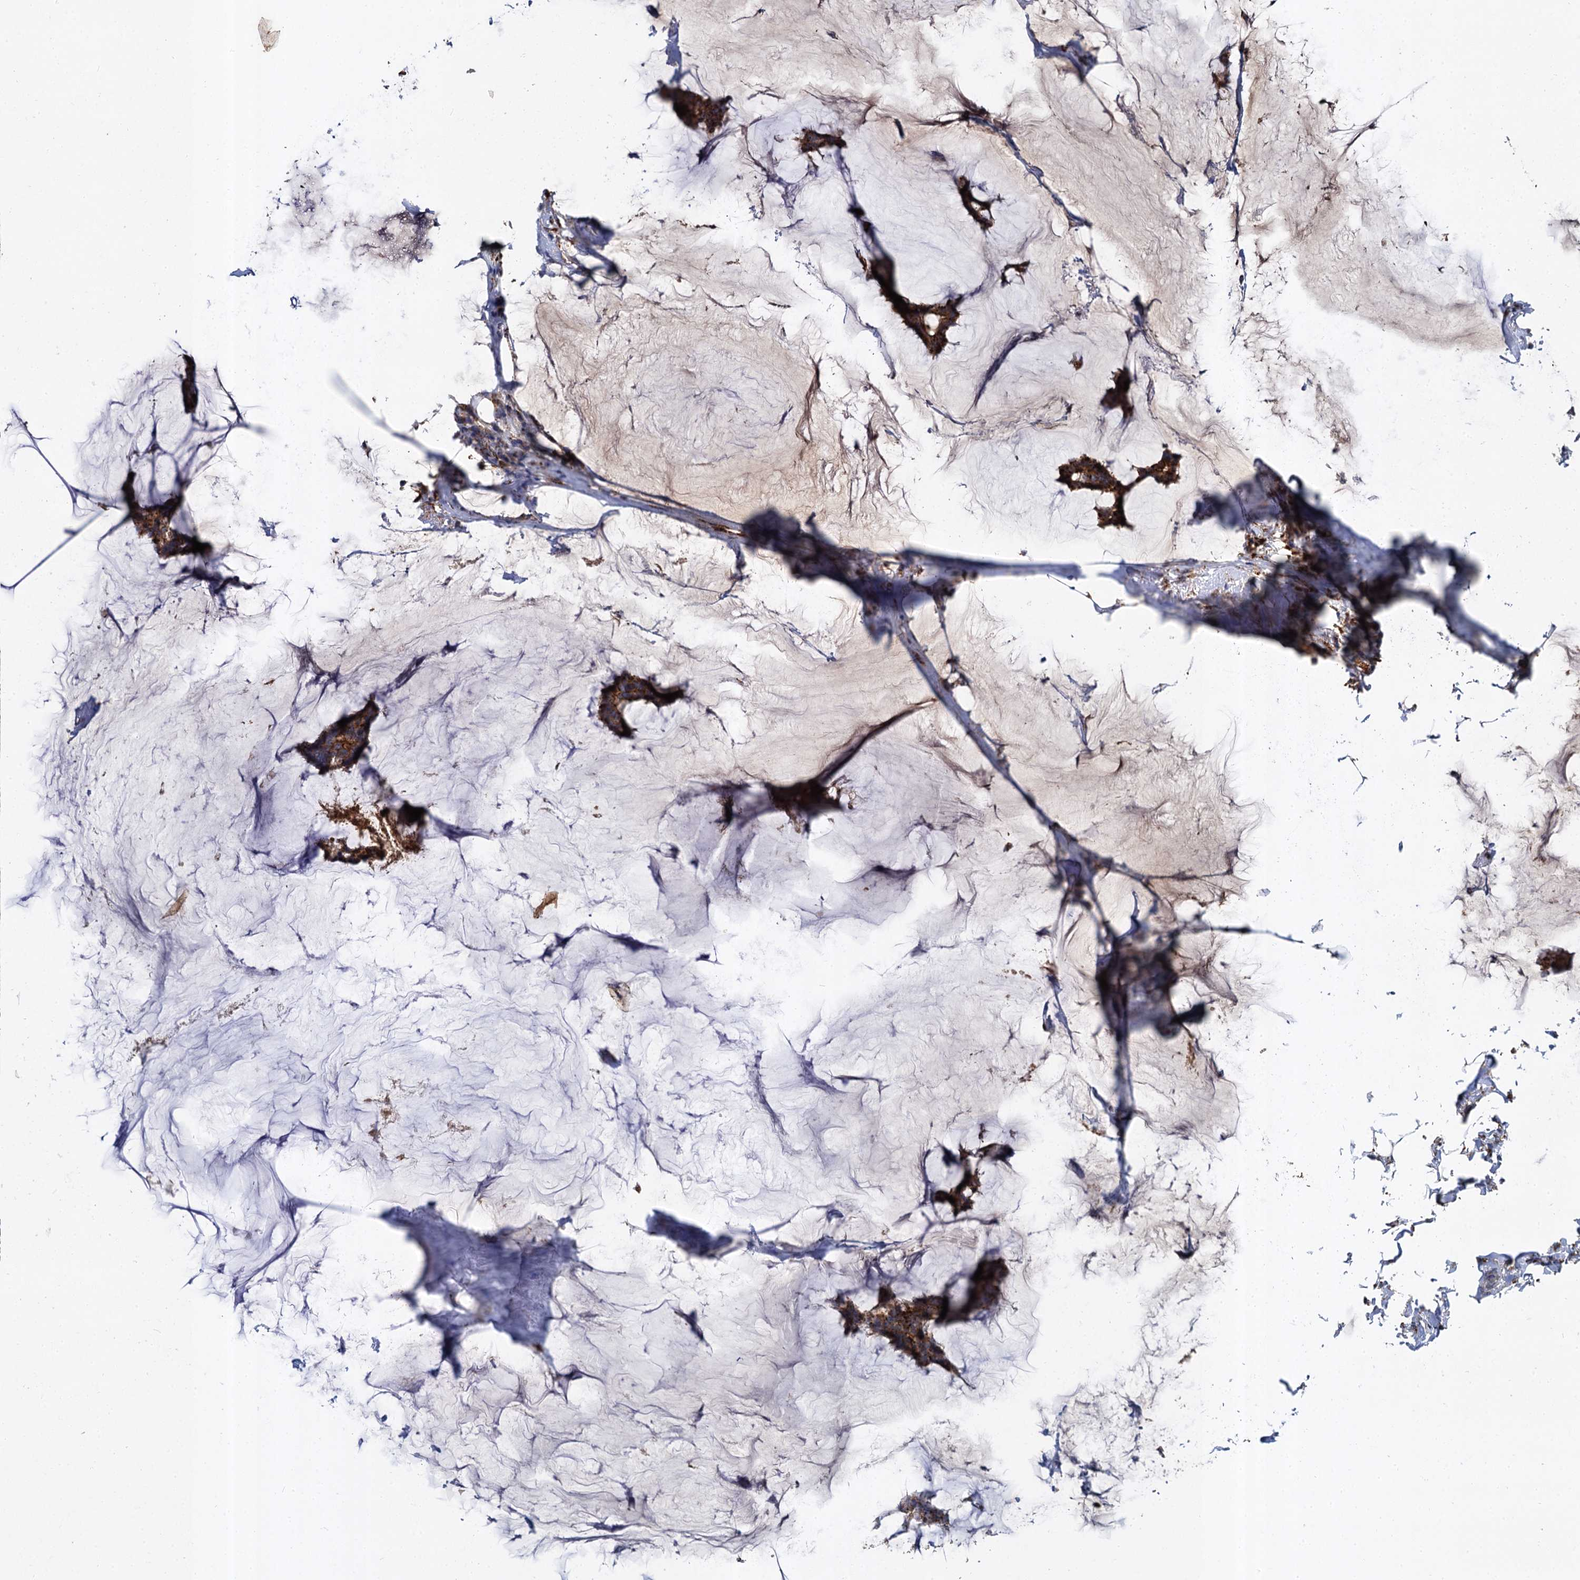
{"staining": {"intensity": "strong", "quantity": ">75%", "location": "cytoplasmic/membranous"}, "tissue": "breast cancer", "cell_type": "Tumor cells", "image_type": "cancer", "snomed": [{"axis": "morphology", "description": "Duct carcinoma"}, {"axis": "topography", "description": "Breast"}], "caption": "Breast cancer (invasive ductal carcinoma) tissue displays strong cytoplasmic/membranous positivity in approximately >75% of tumor cells", "gene": "GBA1", "patient": {"sex": "female", "age": 93}}